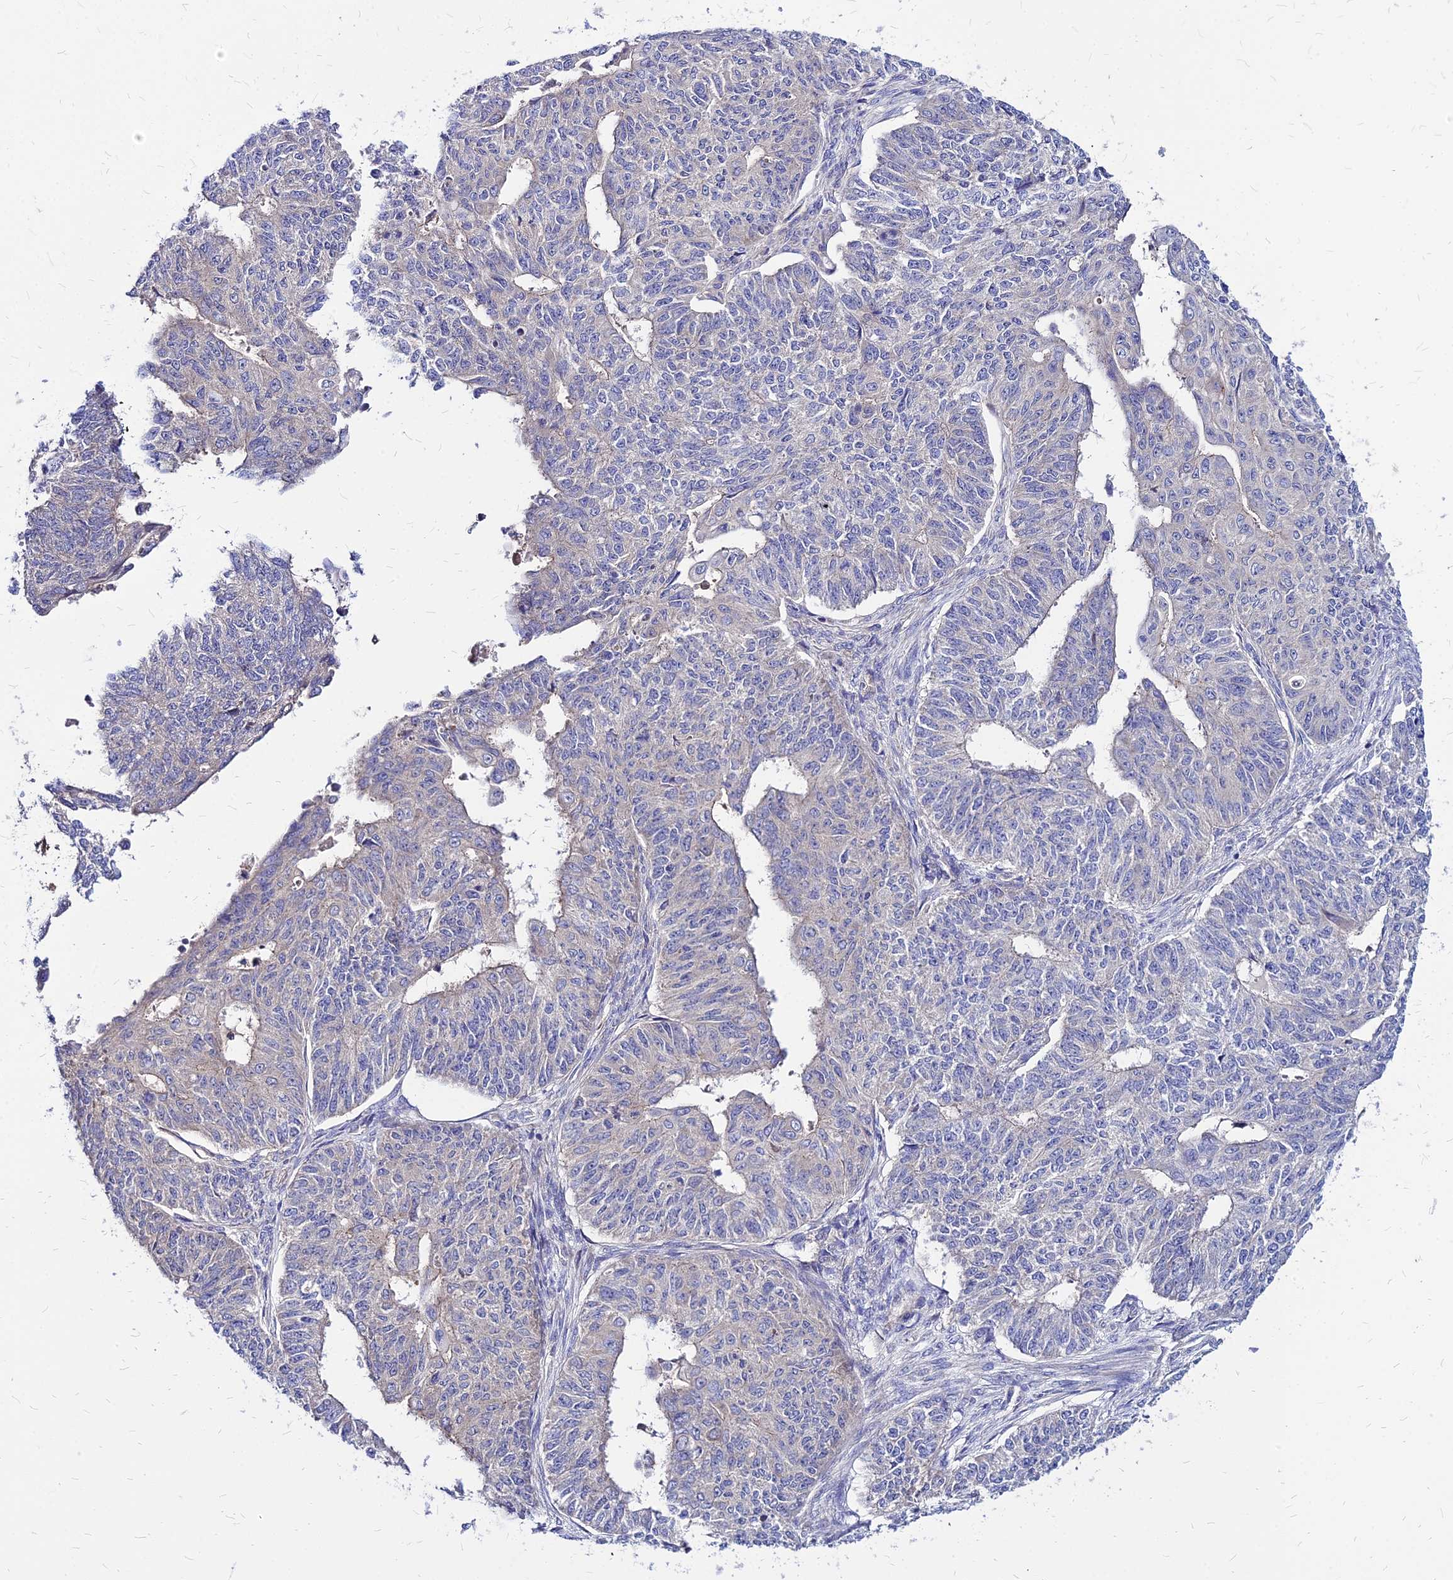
{"staining": {"intensity": "negative", "quantity": "none", "location": "none"}, "tissue": "endometrial cancer", "cell_type": "Tumor cells", "image_type": "cancer", "snomed": [{"axis": "morphology", "description": "Adenocarcinoma, NOS"}, {"axis": "topography", "description": "Endometrium"}], "caption": "Immunohistochemistry photomicrograph of endometrial cancer (adenocarcinoma) stained for a protein (brown), which displays no expression in tumor cells. (DAB (3,3'-diaminobenzidine) immunohistochemistry (IHC) with hematoxylin counter stain).", "gene": "COMMD10", "patient": {"sex": "female", "age": 32}}